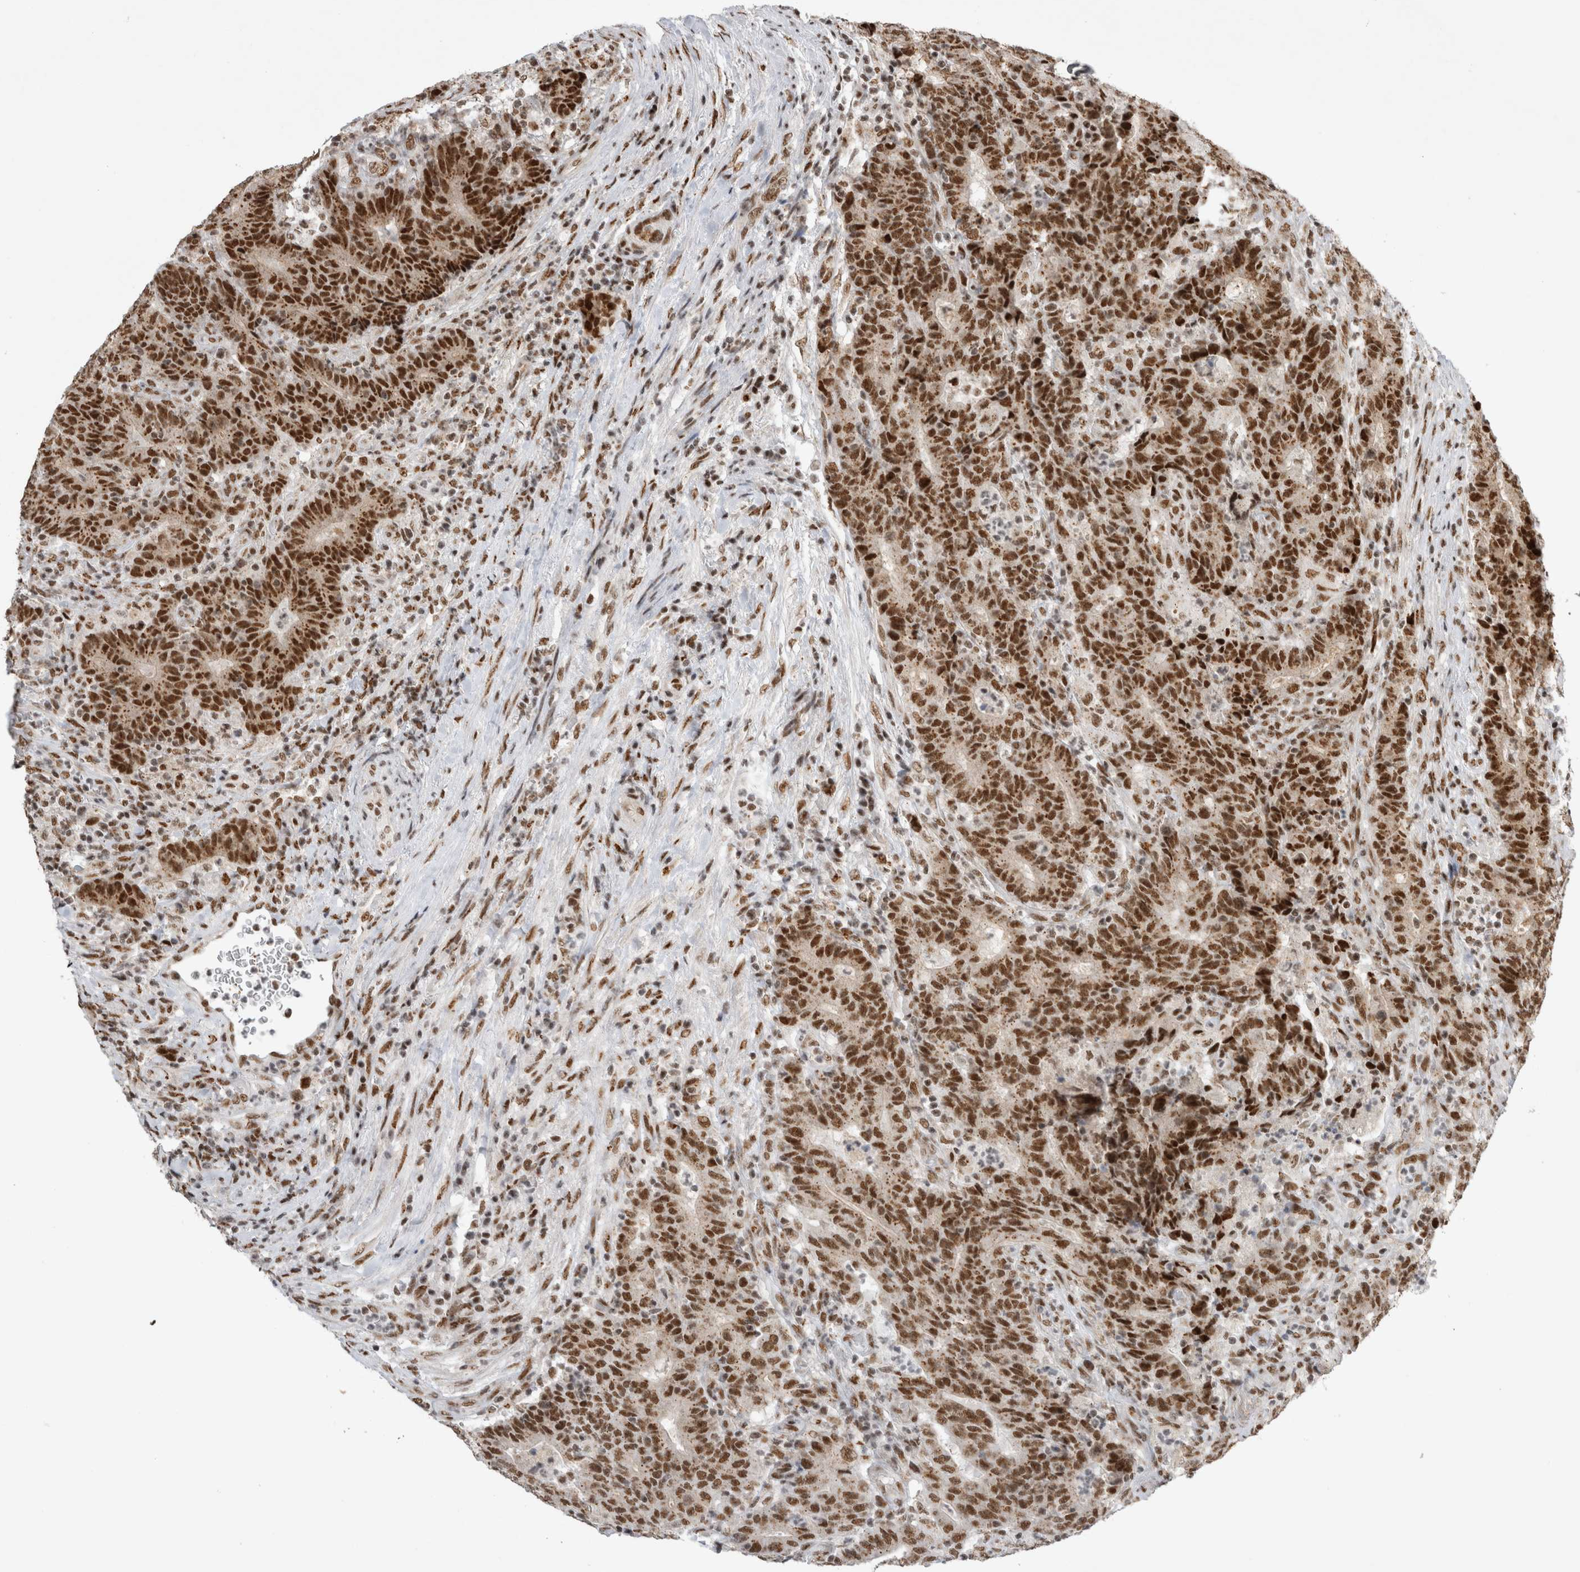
{"staining": {"intensity": "strong", "quantity": ">75%", "location": "nuclear"}, "tissue": "colorectal cancer", "cell_type": "Tumor cells", "image_type": "cancer", "snomed": [{"axis": "morphology", "description": "Normal tissue, NOS"}, {"axis": "morphology", "description": "Adenocarcinoma, NOS"}, {"axis": "topography", "description": "Colon"}], "caption": "Tumor cells display high levels of strong nuclear expression in approximately >75% of cells in human colorectal cancer. (IHC, brightfield microscopy, high magnification).", "gene": "EYA2", "patient": {"sex": "female", "age": 75}}